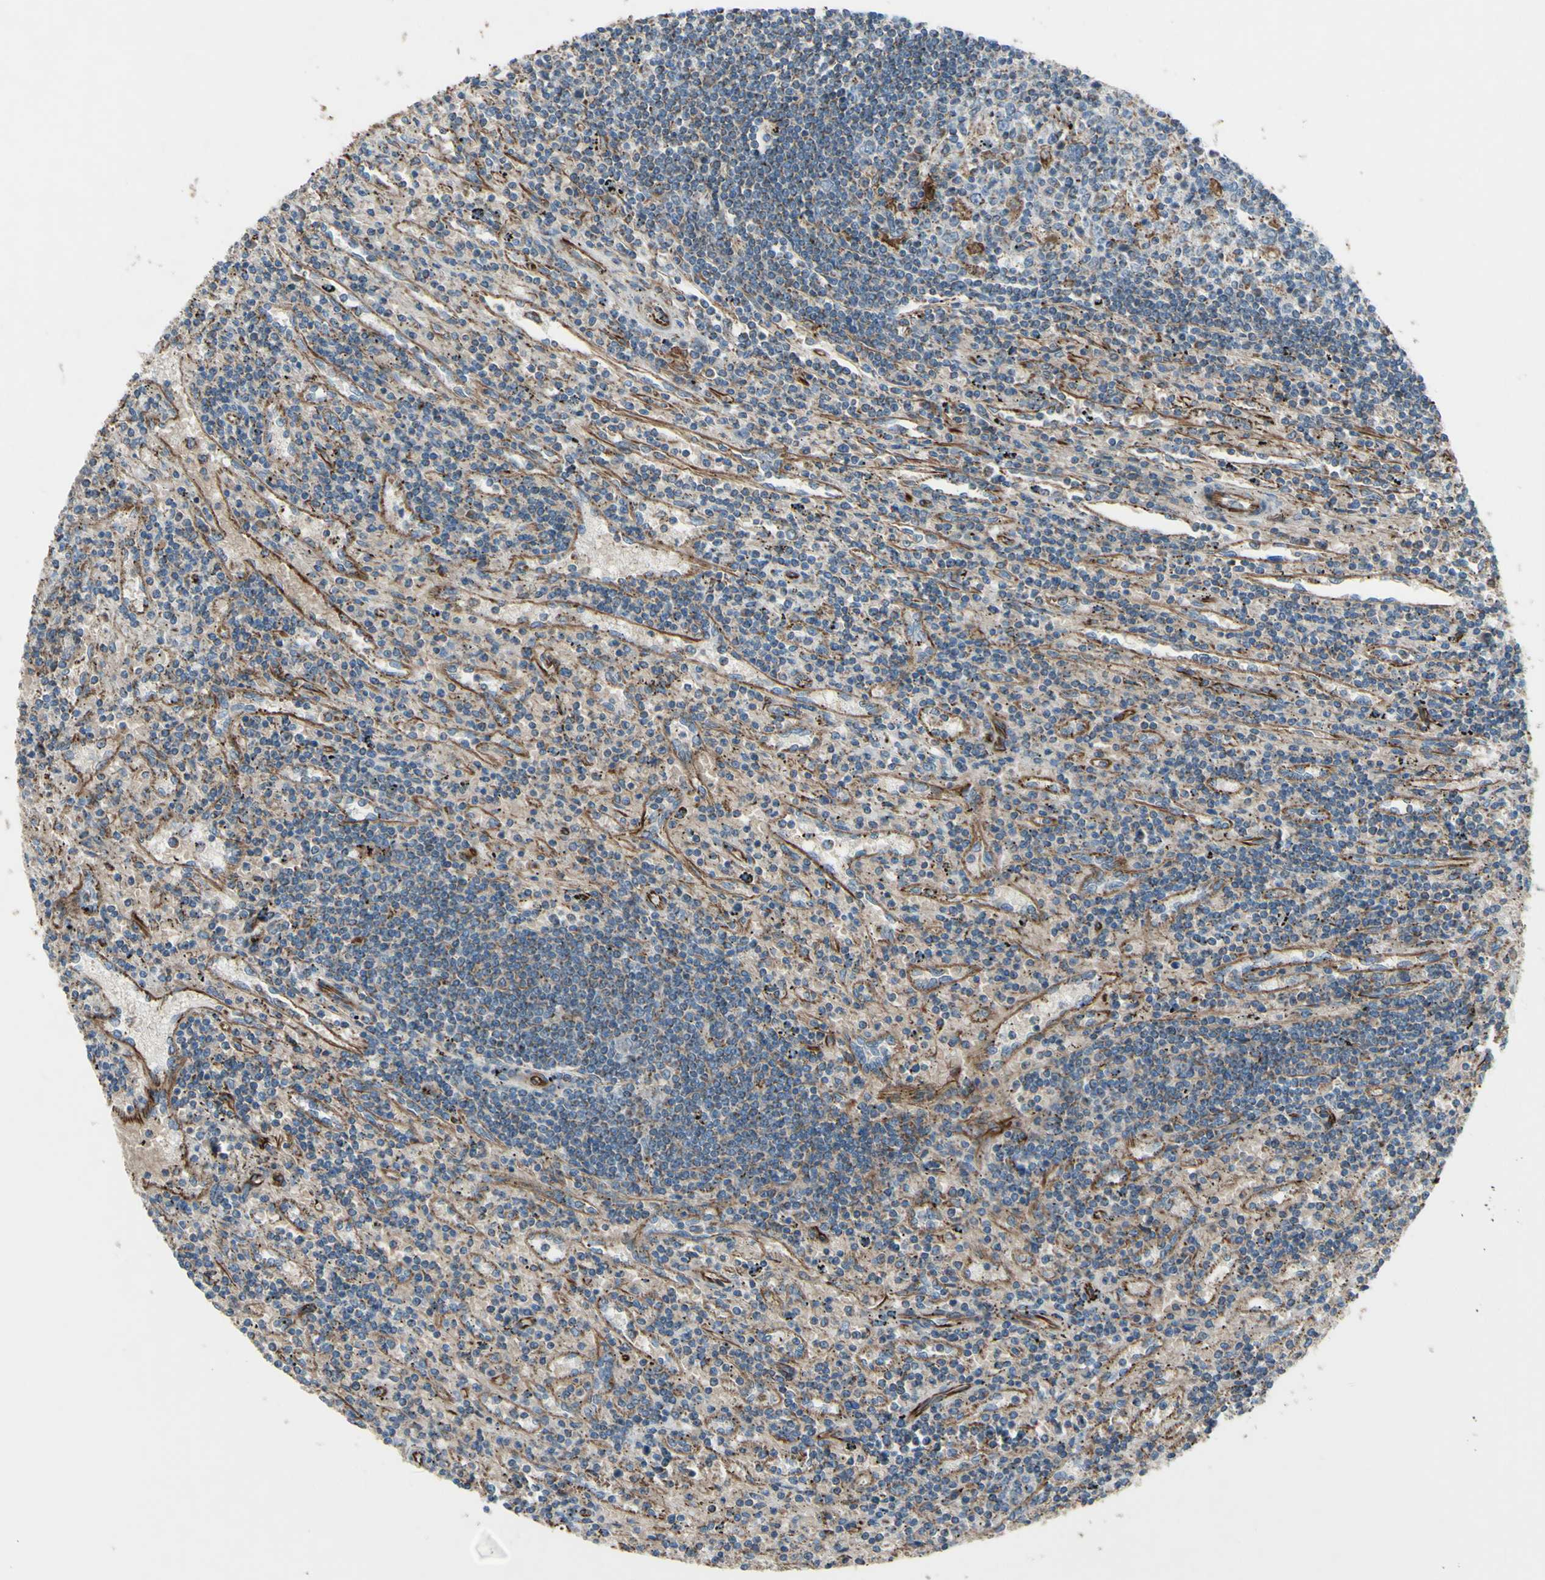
{"staining": {"intensity": "weak", "quantity": "25%-75%", "location": "cytoplasmic/membranous"}, "tissue": "lymphoma", "cell_type": "Tumor cells", "image_type": "cancer", "snomed": [{"axis": "morphology", "description": "Malignant lymphoma, non-Hodgkin's type, Low grade"}, {"axis": "topography", "description": "Spleen"}], "caption": "Lymphoma stained with a protein marker demonstrates weak staining in tumor cells.", "gene": "EMC7", "patient": {"sex": "male", "age": 76}}